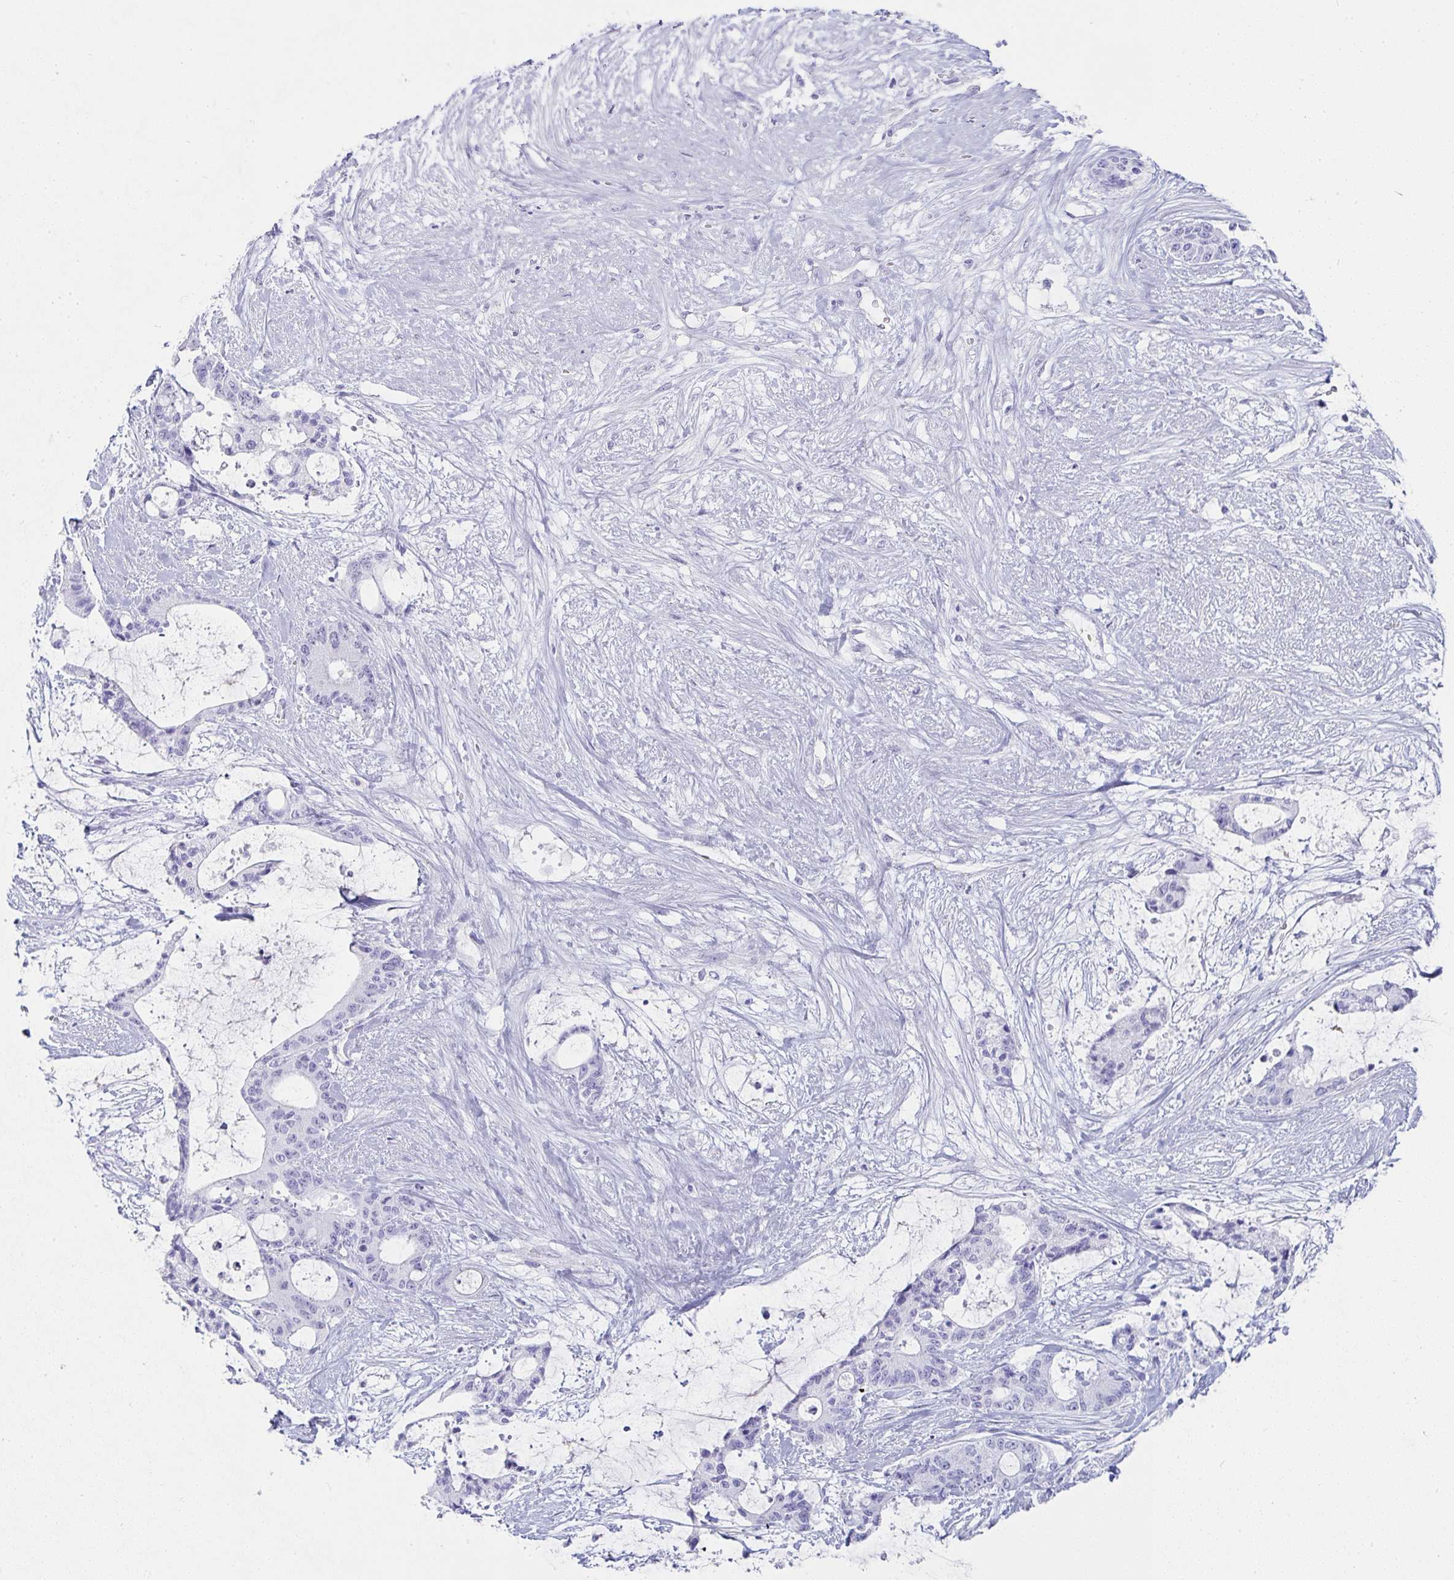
{"staining": {"intensity": "negative", "quantity": "none", "location": "none"}, "tissue": "liver cancer", "cell_type": "Tumor cells", "image_type": "cancer", "snomed": [{"axis": "morphology", "description": "Normal tissue, NOS"}, {"axis": "morphology", "description": "Cholangiocarcinoma"}, {"axis": "topography", "description": "Liver"}, {"axis": "topography", "description": "Peripheral nerve tissue"}], "caption": "An image of human liver cancer is negative for staining in tumor cells.", "gene": "PRND", "patient": {"sex": "female", "age": 73}}